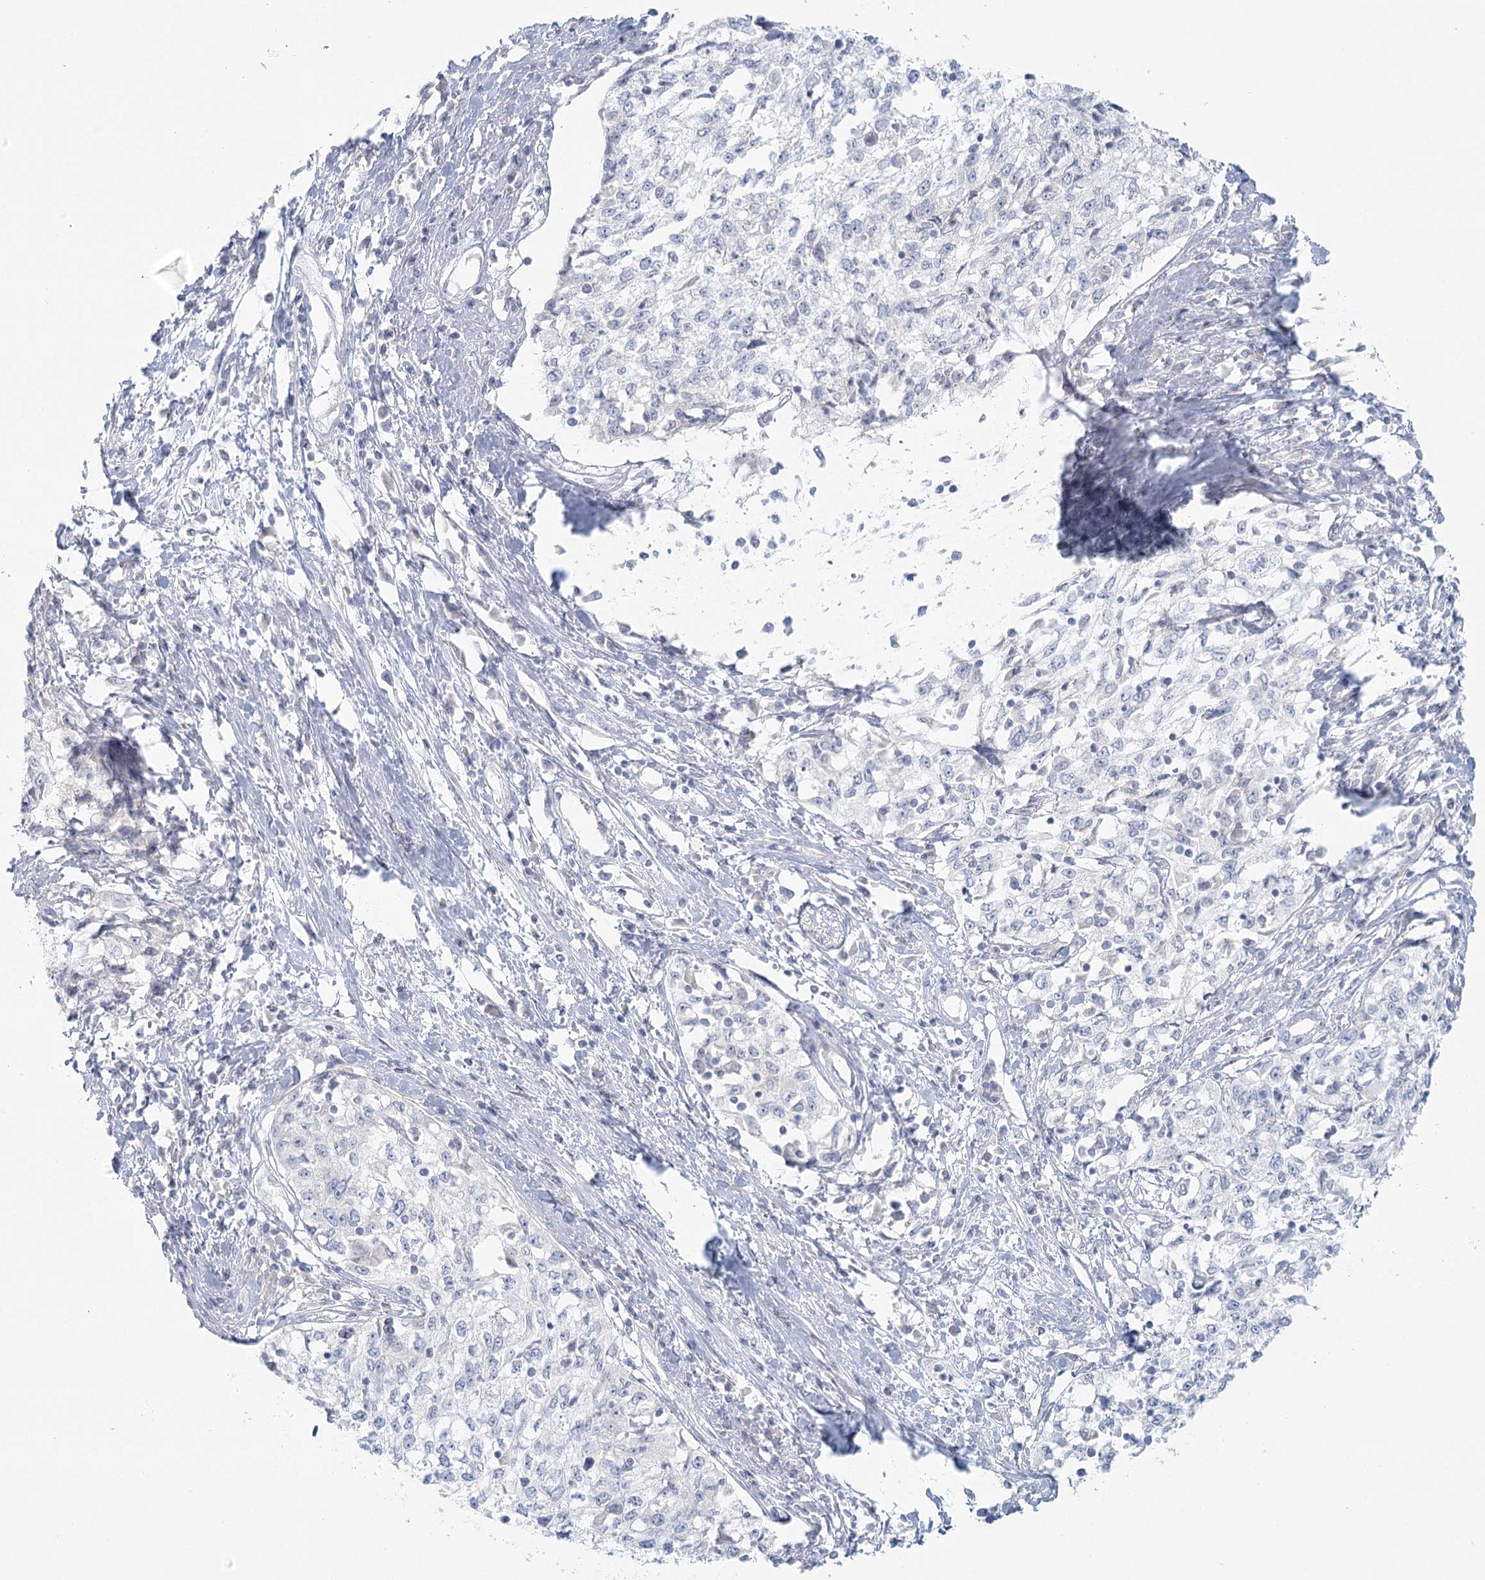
{"staining": {"intensity": "negative", "quantity": "none", "location": "none"}, "tissue": "cervical cancer", "cell_type": "Tumor cells", "image_type": "cancer", "snomed": [{"axis": "morphology", "description": "Squamous cell carcinoma, NOS"}, {"axis": "topography", "description": "Cervix"}], "caption": "An immunohistochemistry photomicrograph of cervical cancer is shown. There is no staining in tumor cells of cervical cancer. (DAB IHC with hematoxylin counter stain).", "gene": "BPHL", "patient": {"sex": "female", "age": 57}}